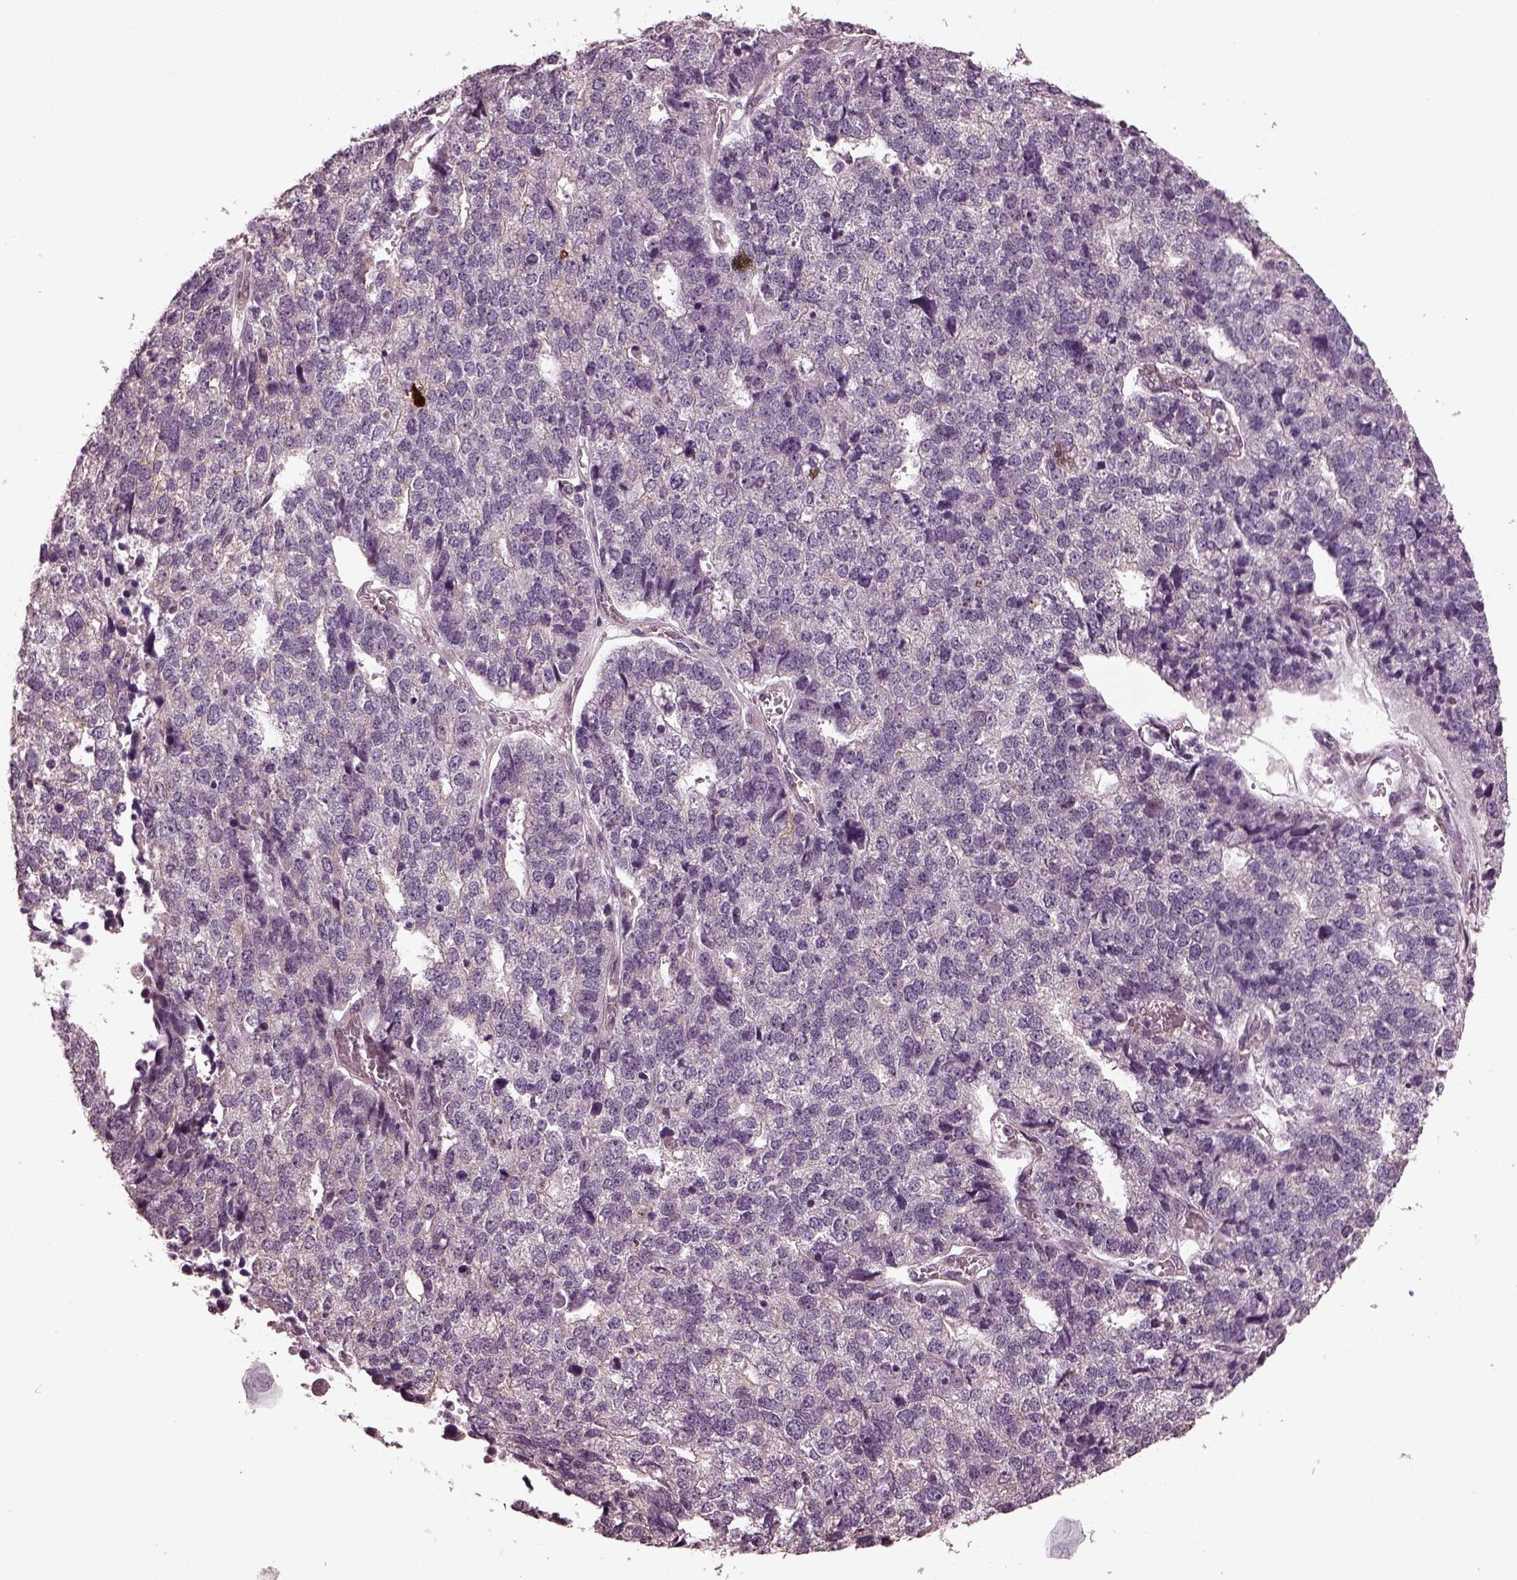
{"staining": {"intensity": "negative", "quantity": "none", "location": "none"}, "tissue": "stomach cancer", "cell_type": "Tumor cells", "image_type": "cancer", "snomed": [{"axis": "morphology", "description": "Adenocarcinoma, NOS"}, {"axis": "topography", "description": "Stomach"}], "caption": "This is a photomicrograph of immunohistochemistry (IHC) staining of adenocarcinoma (stomach), which shows no positivity in tumor cells.", "gene": "RUFY3", "patient": {"sex": "male", "age": 69}}